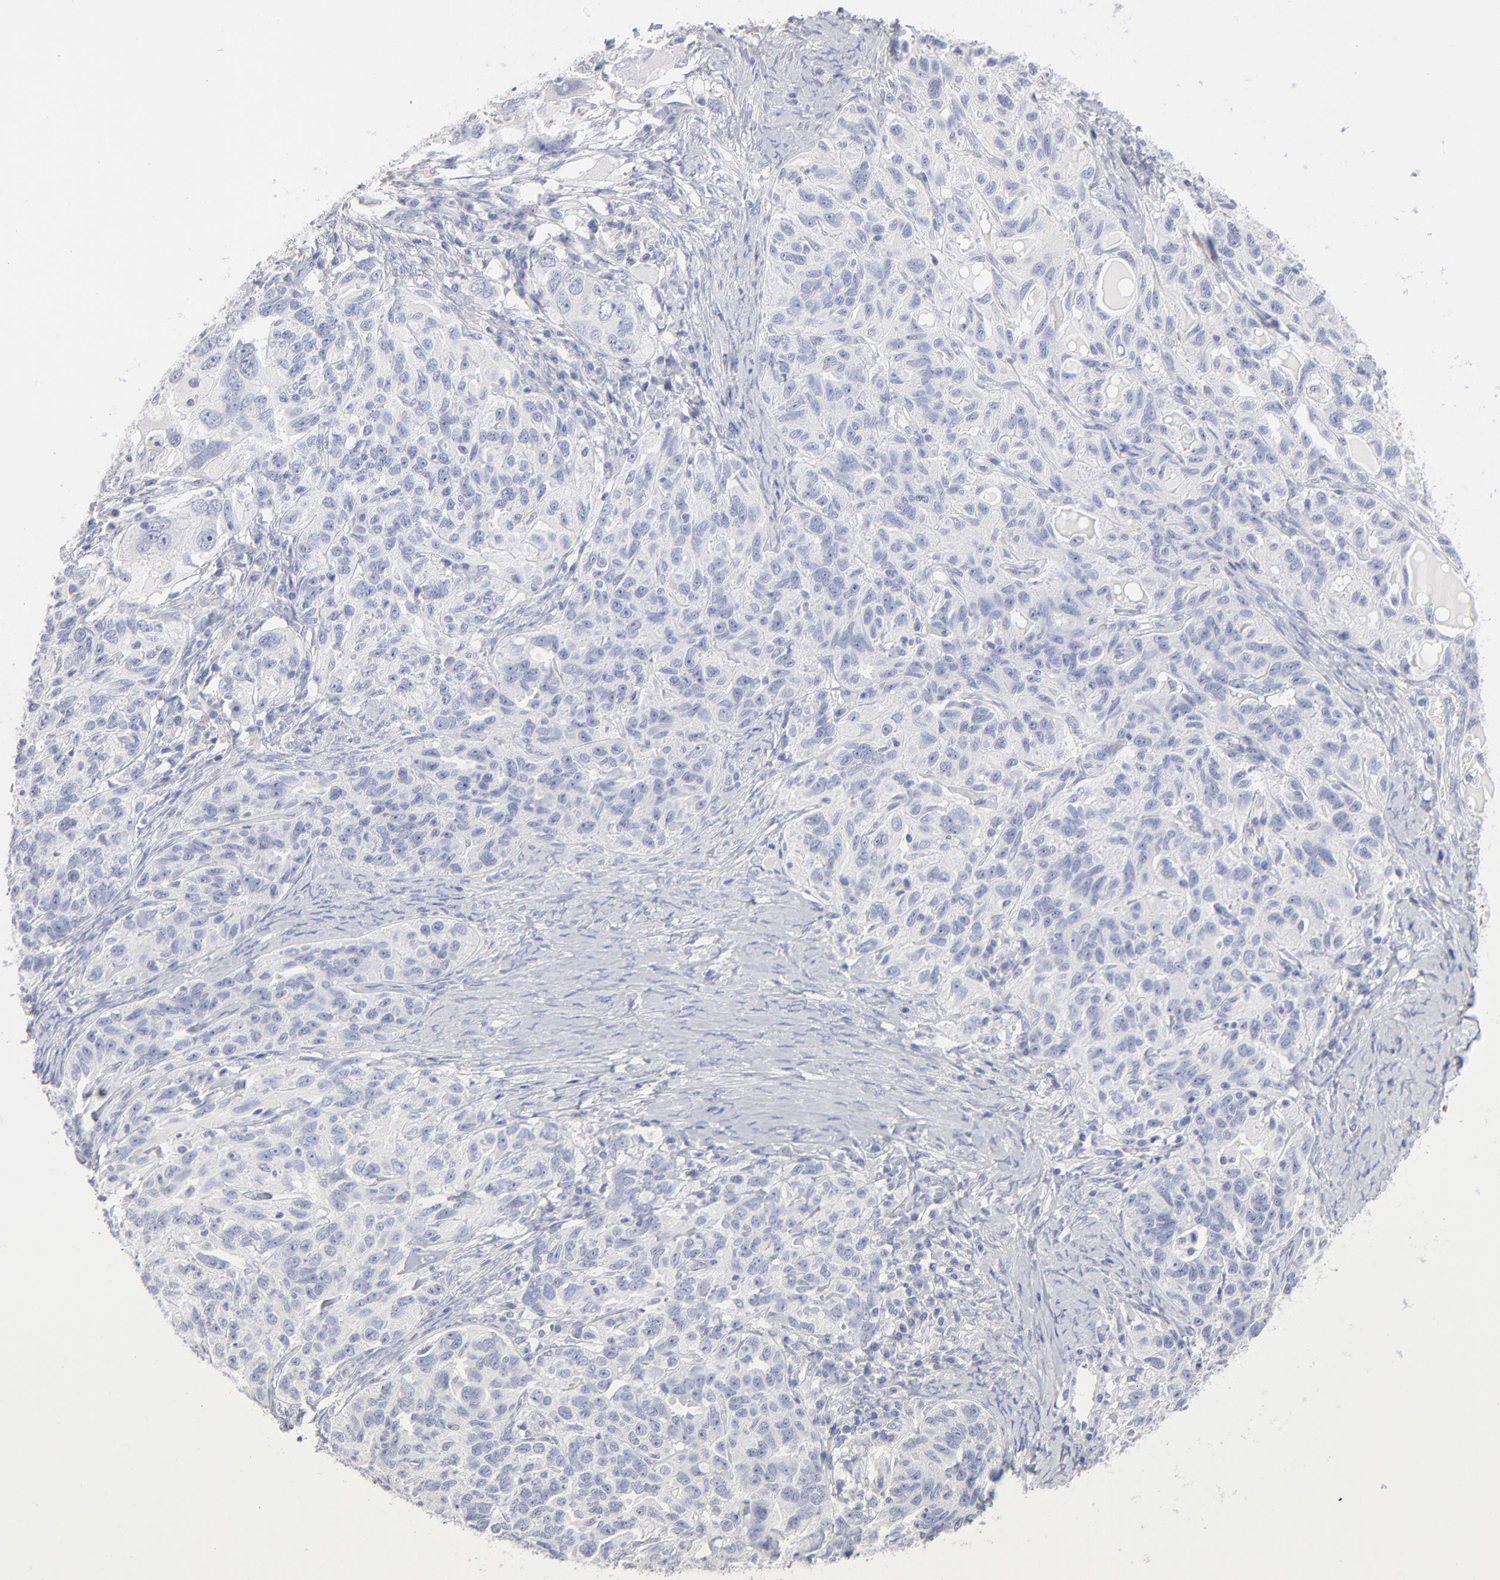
{"staining": {"intensity": "negative", "quantity": "none", "location": "none"}, "tissue": "ovarian cancer", "cell_type": "Tumor cells", "image_type": "cancer", "snomed": [{"axis": "morphology", "description": "Cystadenocarcinoma, serous, NOS"}, {"axis": "topography", "description": "Ovary"}], "caption": "DAB immunohistochemical staining of human ovarian cancer displays no significant staining in tumor cells.", "gene": "TST", "patient": {"sex": "female", "age": 82}}